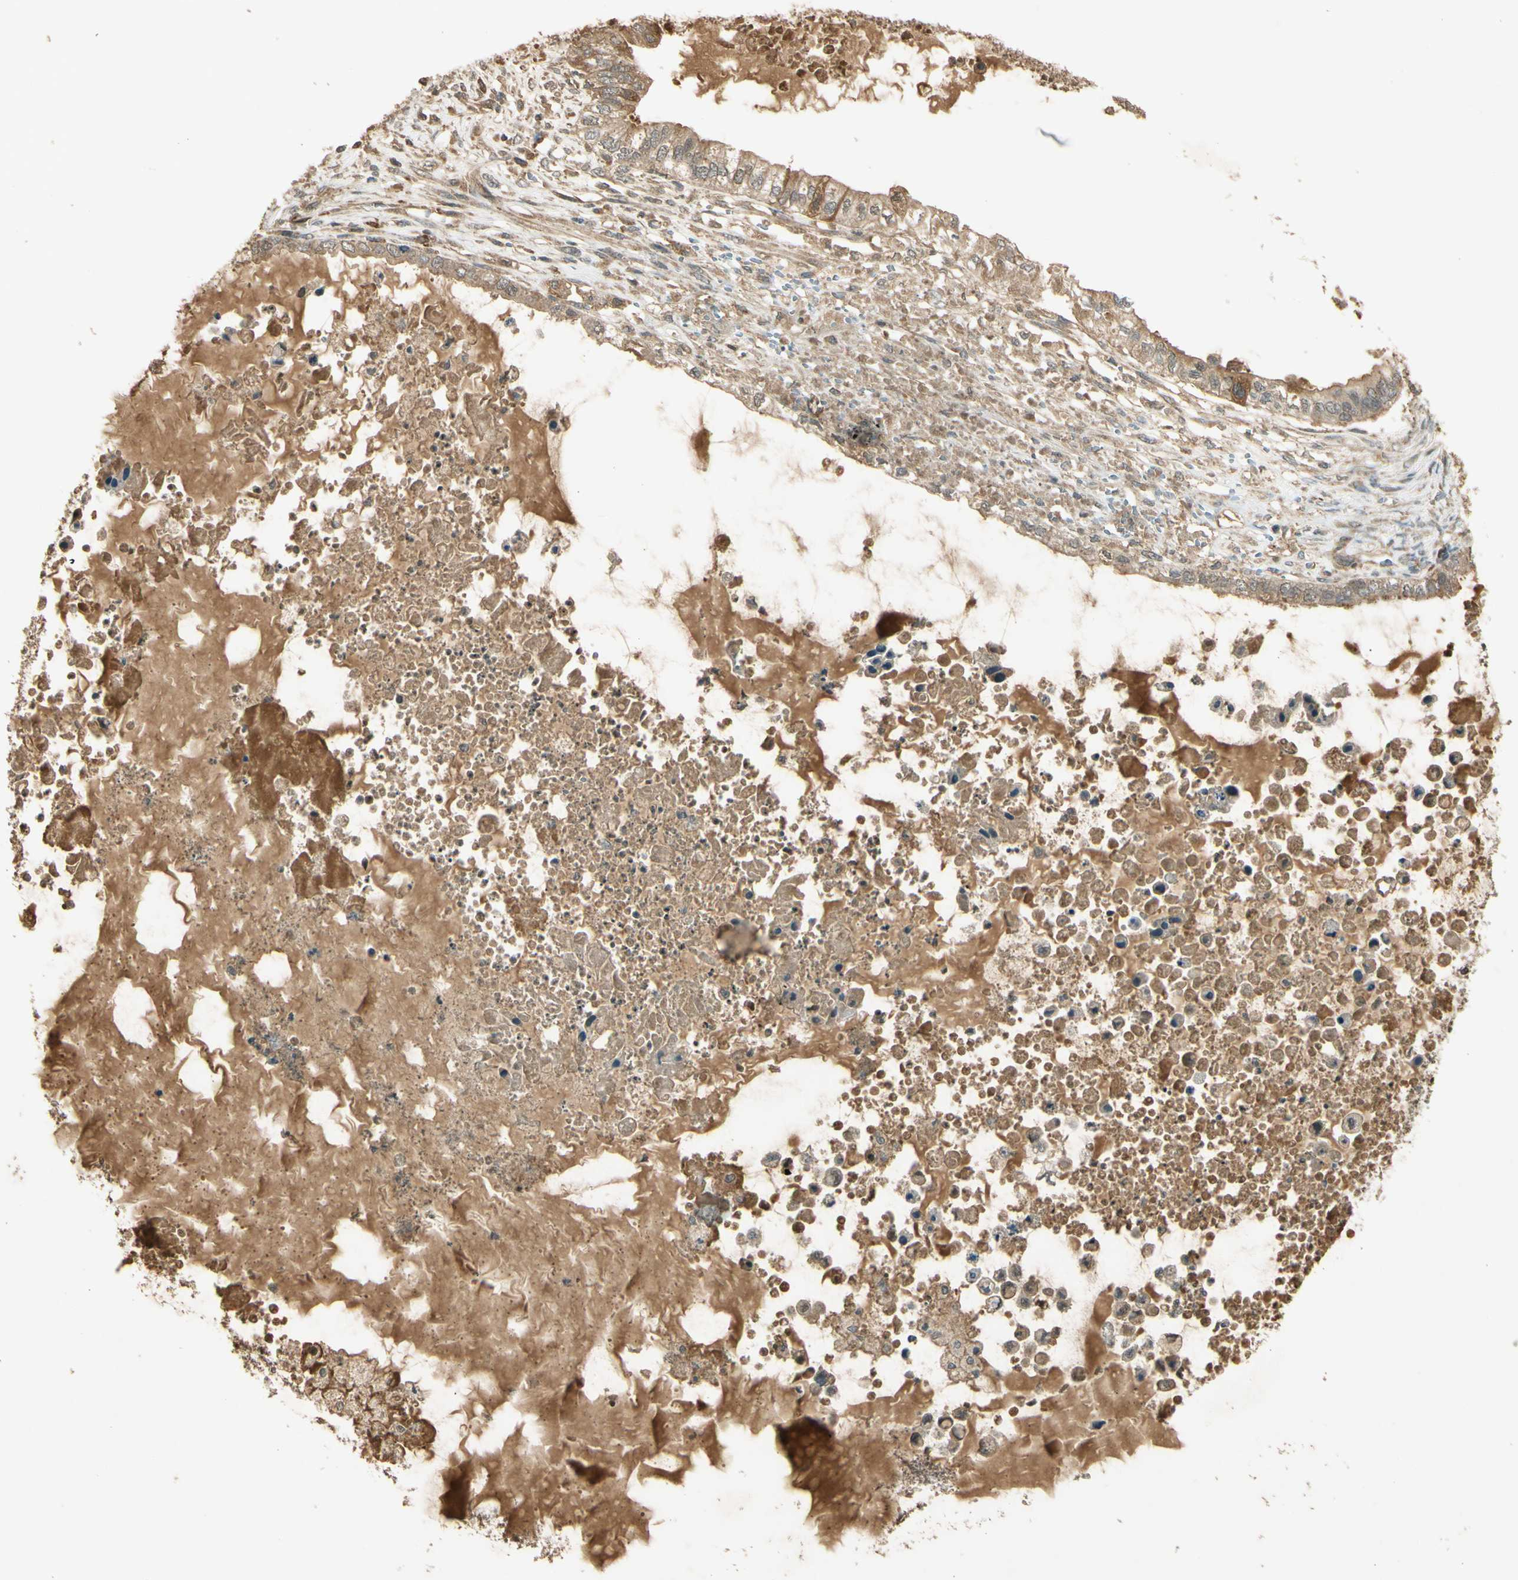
{"staining": {"intensity": "weak", "quantity": ">75%", "location": "cytoplasmic/membranous"}, "tissue": "ovarian cancer", "cell_type": "Tumor cells", "image_type": "cancer", "snomed": [{"axis": "morphology", "description": "Cystadenocarcinoma, mucinous, NOS"}, {"axis": "topography", "description": "Ovary"}], "caption": "Protein analysis of ovarian mucinous cystadenocarcinoma tissue exhibits weak cytoplasmic/membranous staining in approximately >75% of tumor cells. Using DAB (brown) and hematoxylin (blue) stains, captured at high magnification using brightfield microscopy.", "gene": "GMEB2", "patient": {"sex": "female", "age": 80}}